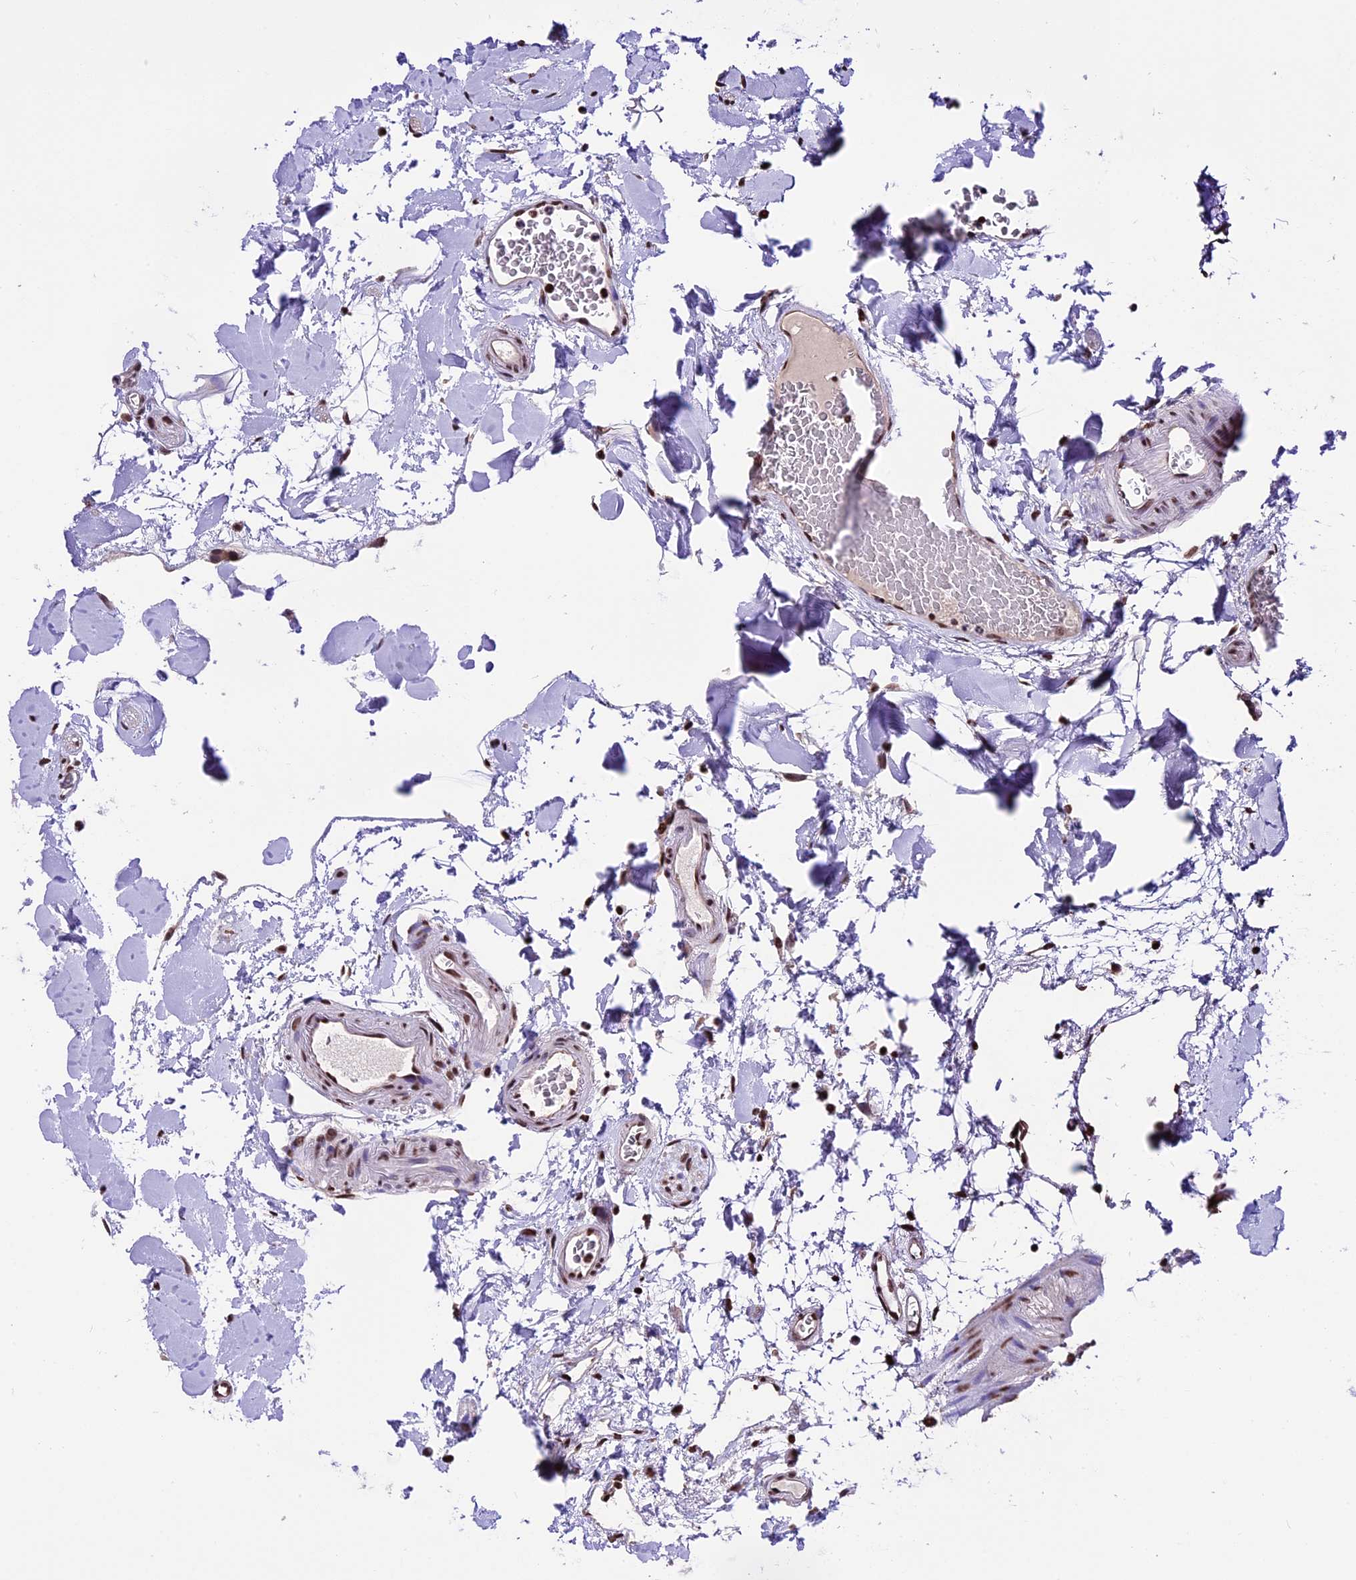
{"staining": {"intensity": "moderate", "quantity": ">75%", "location": "nuclear"}, "tissue": "colon", "cell_type": "Endothelial cells", "image_type": "normal", "snomed": [{"axis": "morphology", "description": "Normal tissue, NOS"}, {"axis": "topography", "description": "Colon"}], "caption": "This histopathology image exhibits unremarkable colon stained with immunohistochemistry to label a protein in brown. The nuclear of endothelial cells show moderate positivity for the protein. Nuclei are counter-stained blue.", "gene": "POLR3E", "patient": {"sex": "male", "age": 75}}